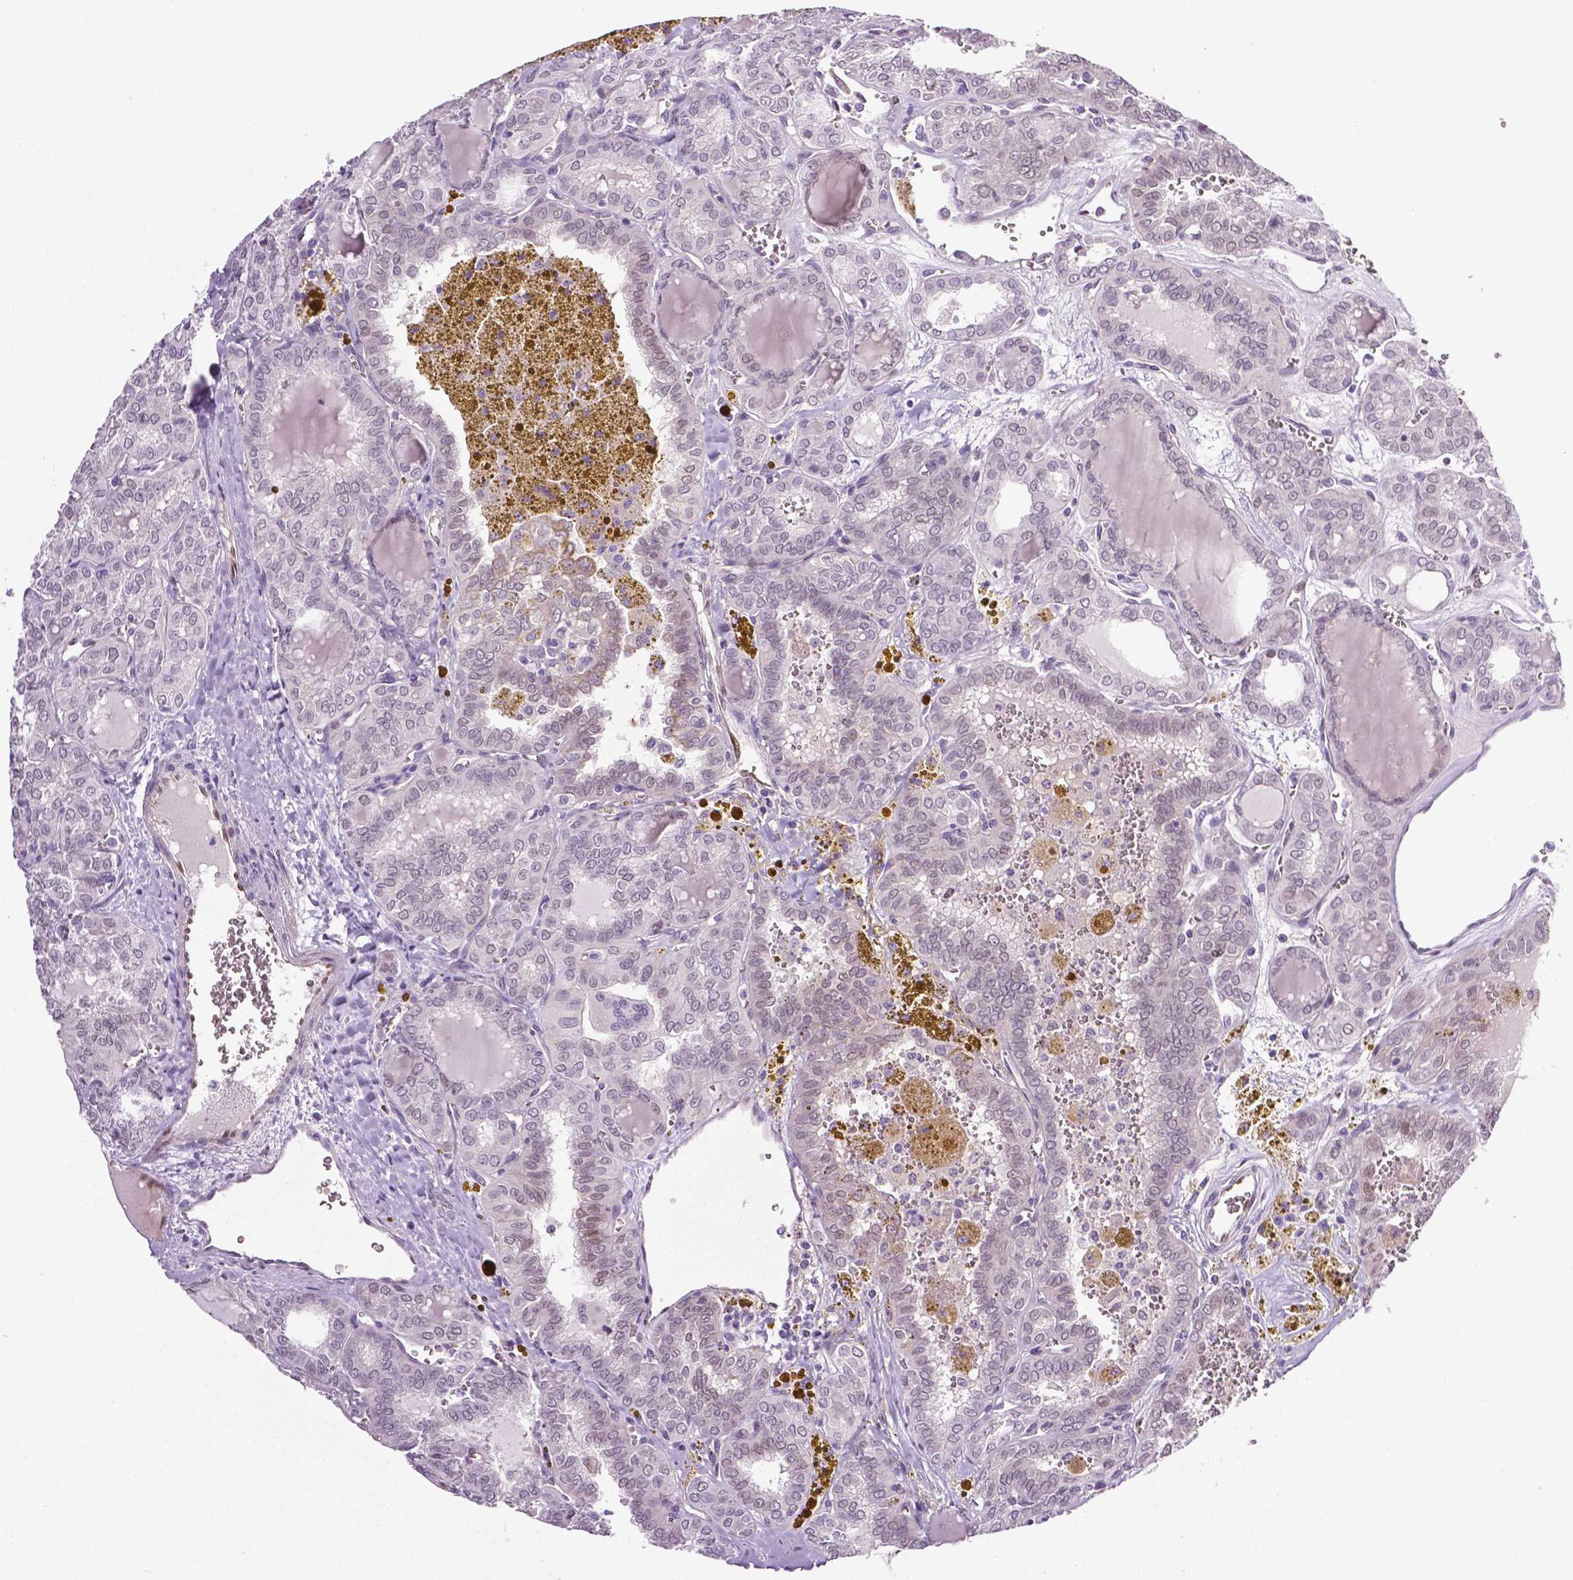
{"staining": {"intensity": "negative", "quantity": "none", "location": "none"}, "tissue": "thyroid cancer", "cell_type": "Tumor cells", "image_type": "cancer", "snomed": [{"axis": "morphology", "description": "Papillary adenocarcinoma, NOS"}, {"axis": "topography", "description": "Thyroid gland"}], "caption": "IHC of human papillary adenocarcinoma (thyroid) shows no positivity in tumor cells.", "gene": "PTGER3", "patient": {"sex": "female", "age": 41}}